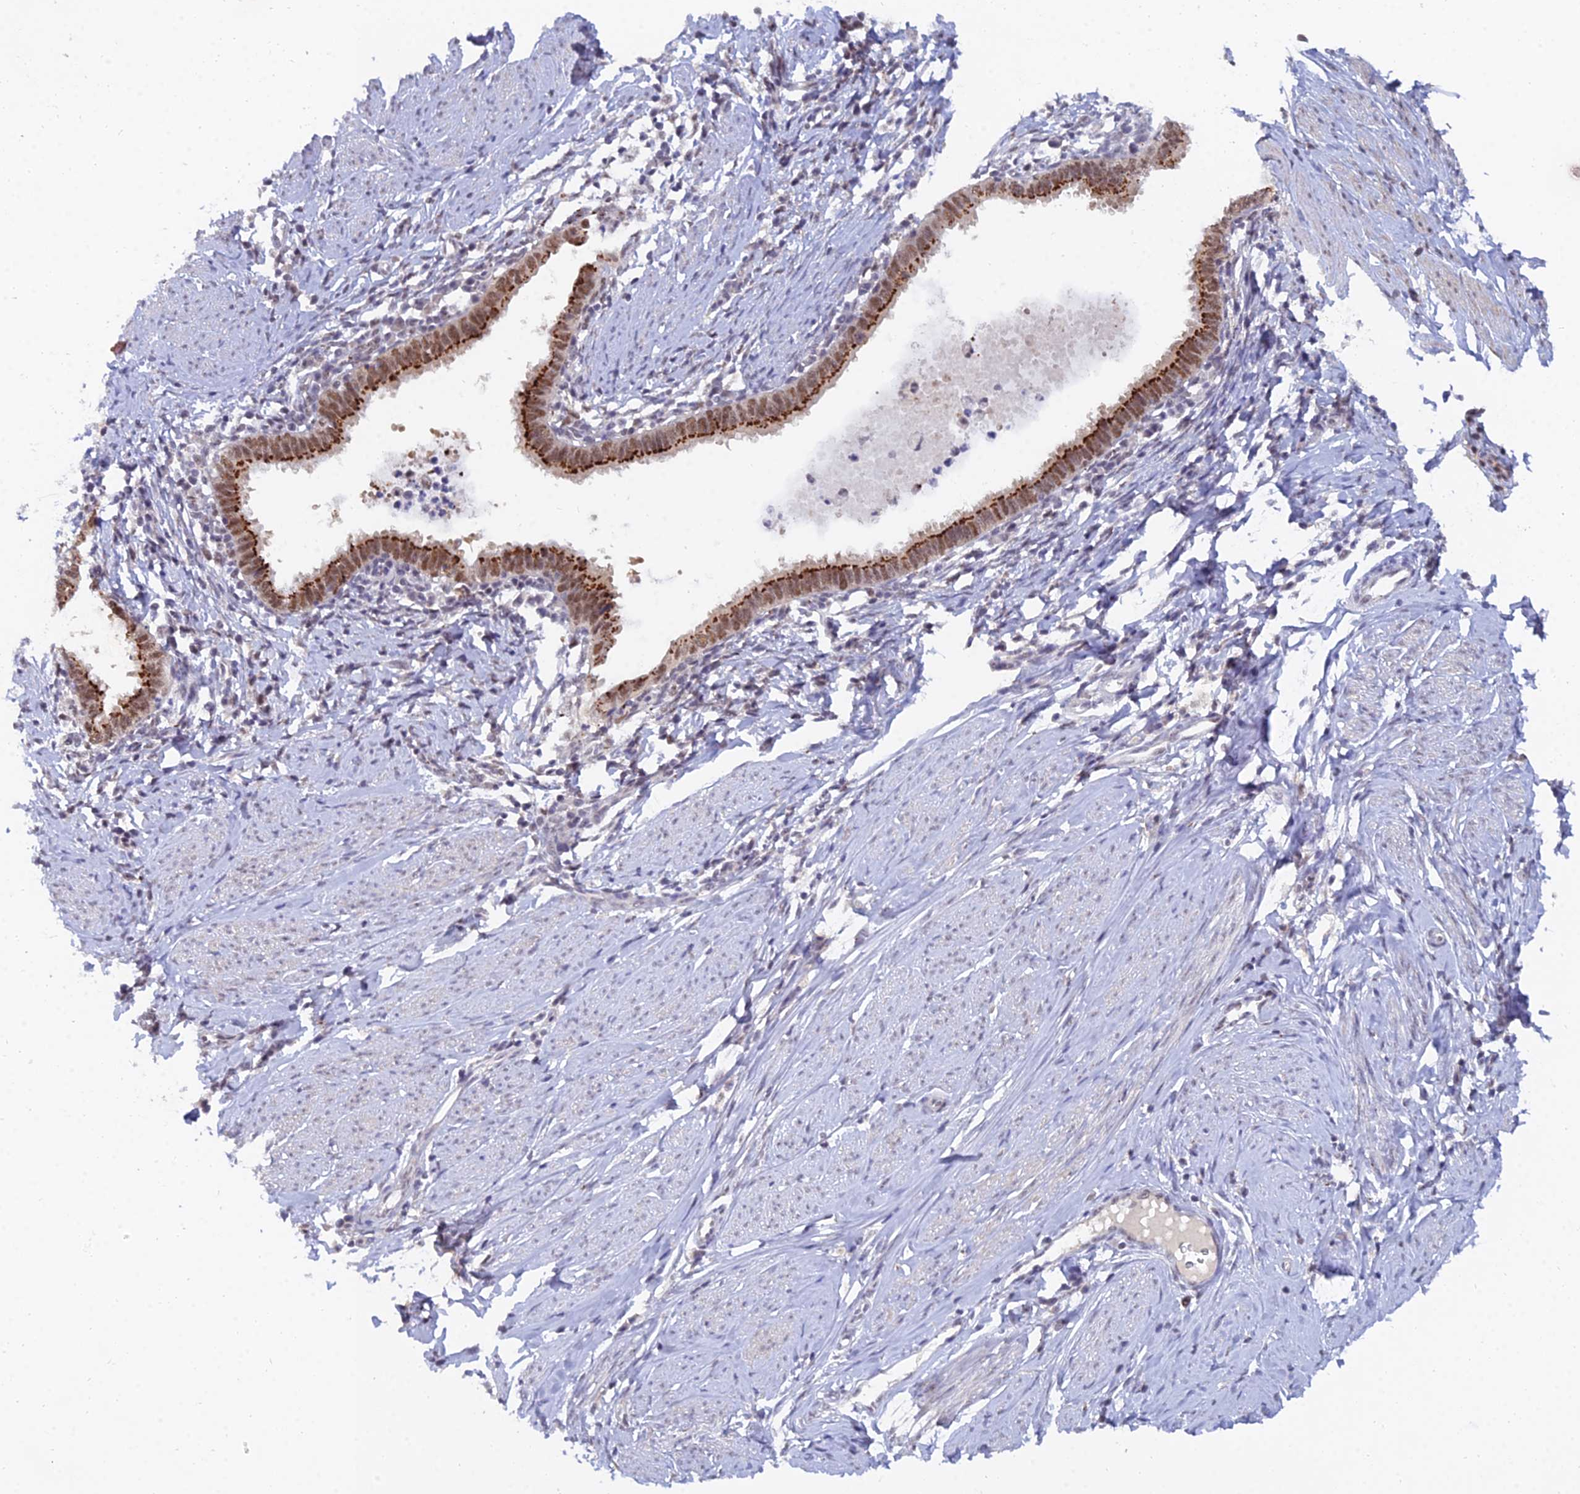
{"staining": {"intensity": "strong", "quantity": ">75%", "location": "cytoplasmic/membranous,nuclear"}, "tissue": "cervical cancer", "cell_type": "Tumor cells", "image_type": "cancer", "snomed": [{"axis": "morphology", "description": "Adenocarcinoma, NOS"}, {"axis": "topography", "description": "Cervix"}], "caption": "This is an image of IHC staining of cervical cancer (adenocarcinoma), which shows strong expression in the cytoplasmic/membranous and nuclear of tumor cells.", "gene": "THOC3", "patient": {"sex": "female", "age": 36}}